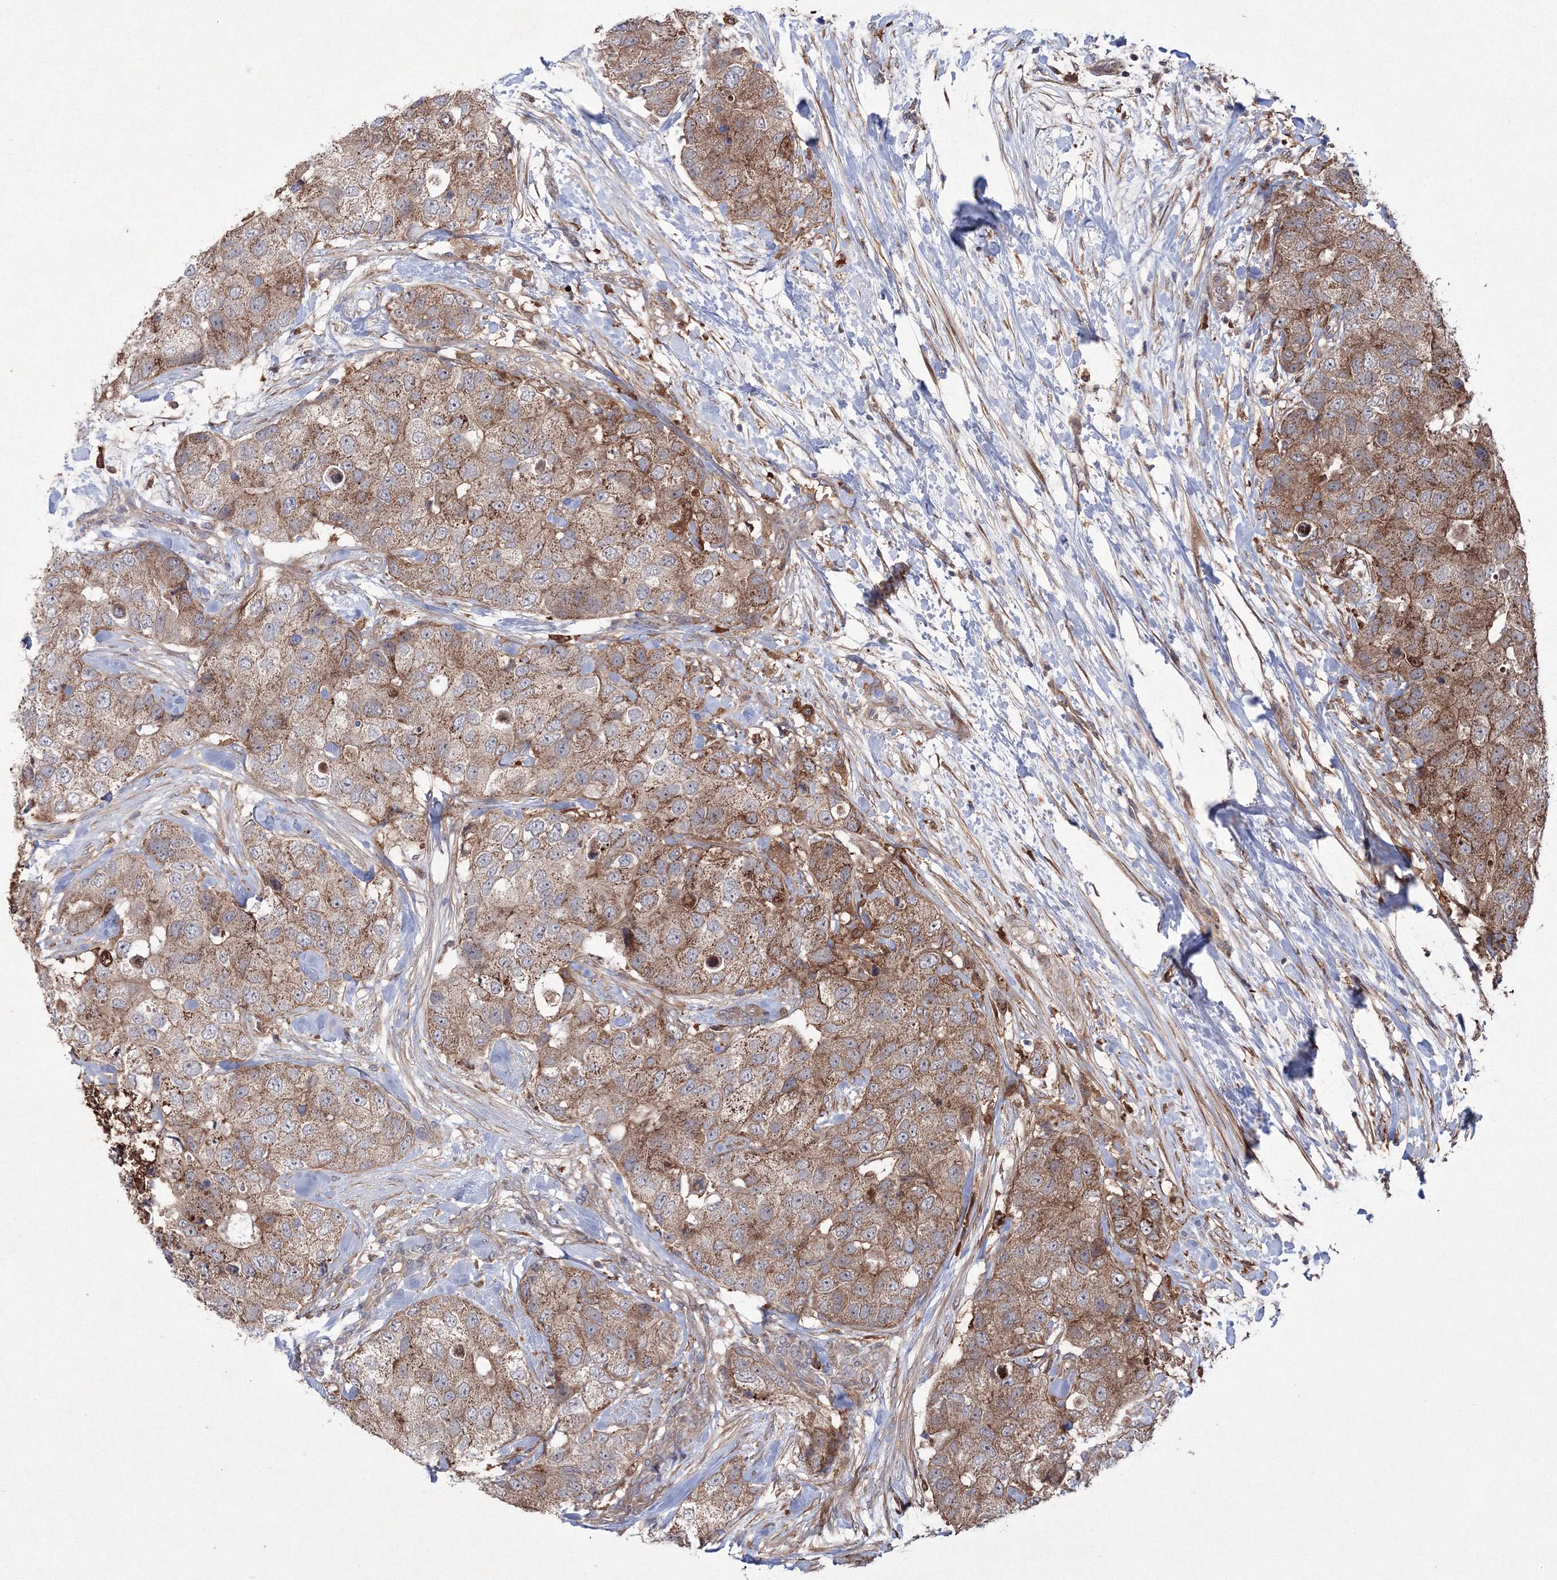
{"staining": {"intensity": "moderate", "quantity": ">75%", "location": "cytoplasmic/membranous"}, "tissue": "breast cancer", "cell_type": "Tumor cells", "image_type": "cancer", "snomed": [{"axis": "morphology", "description": "Duct carcinoma"}, {"axis": "topography", "description": "Breast"}], "caption": "Immunohistochemistry (IHC) (DAB (3,3'-diaminobenzidine)) staining of human breast infiltrating ductal carcinoma demonstrates moderate cytoplasmic/membranous protein positivity in about >75% of tumor cells.", "gene": "RANBP3L", "patient": {"sex": "female", "age": 62}}